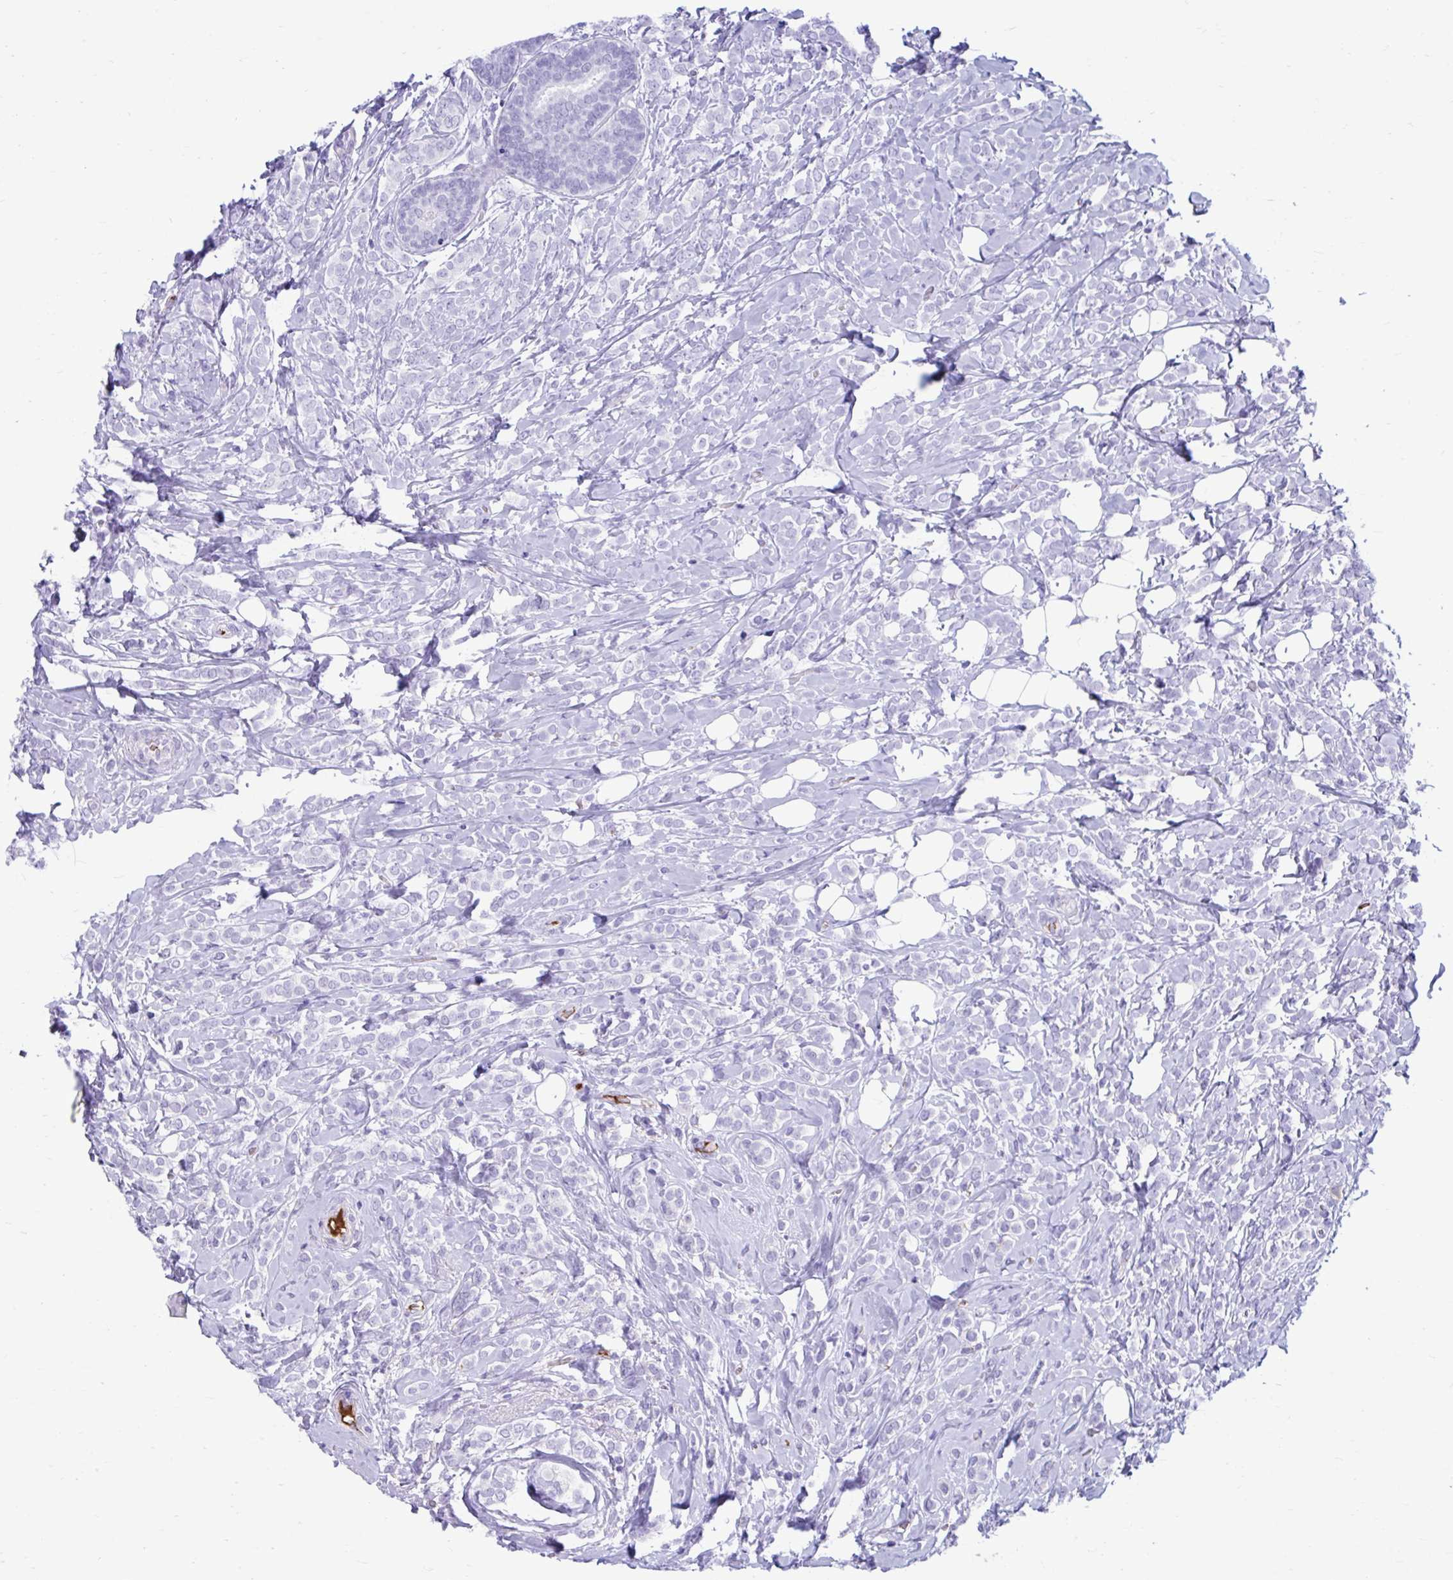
{"staining": {"intensity": "negative", "quantity": "none", "location": "none"}, "tissue": "breast cancer", "cell_type": "Tumor cells", "image_type": "cancer", "snomed": [{"axis": "morphology", "description": "Lobular carcinoma"}, {"axis": "topography", "description": "Breast"}], "caption": "Tumor cells are negative for protein expression in human breast cancer (lobular carcinoma).", "gene": "SMIM9", "patient": {"sex": "female", "age": 49}}